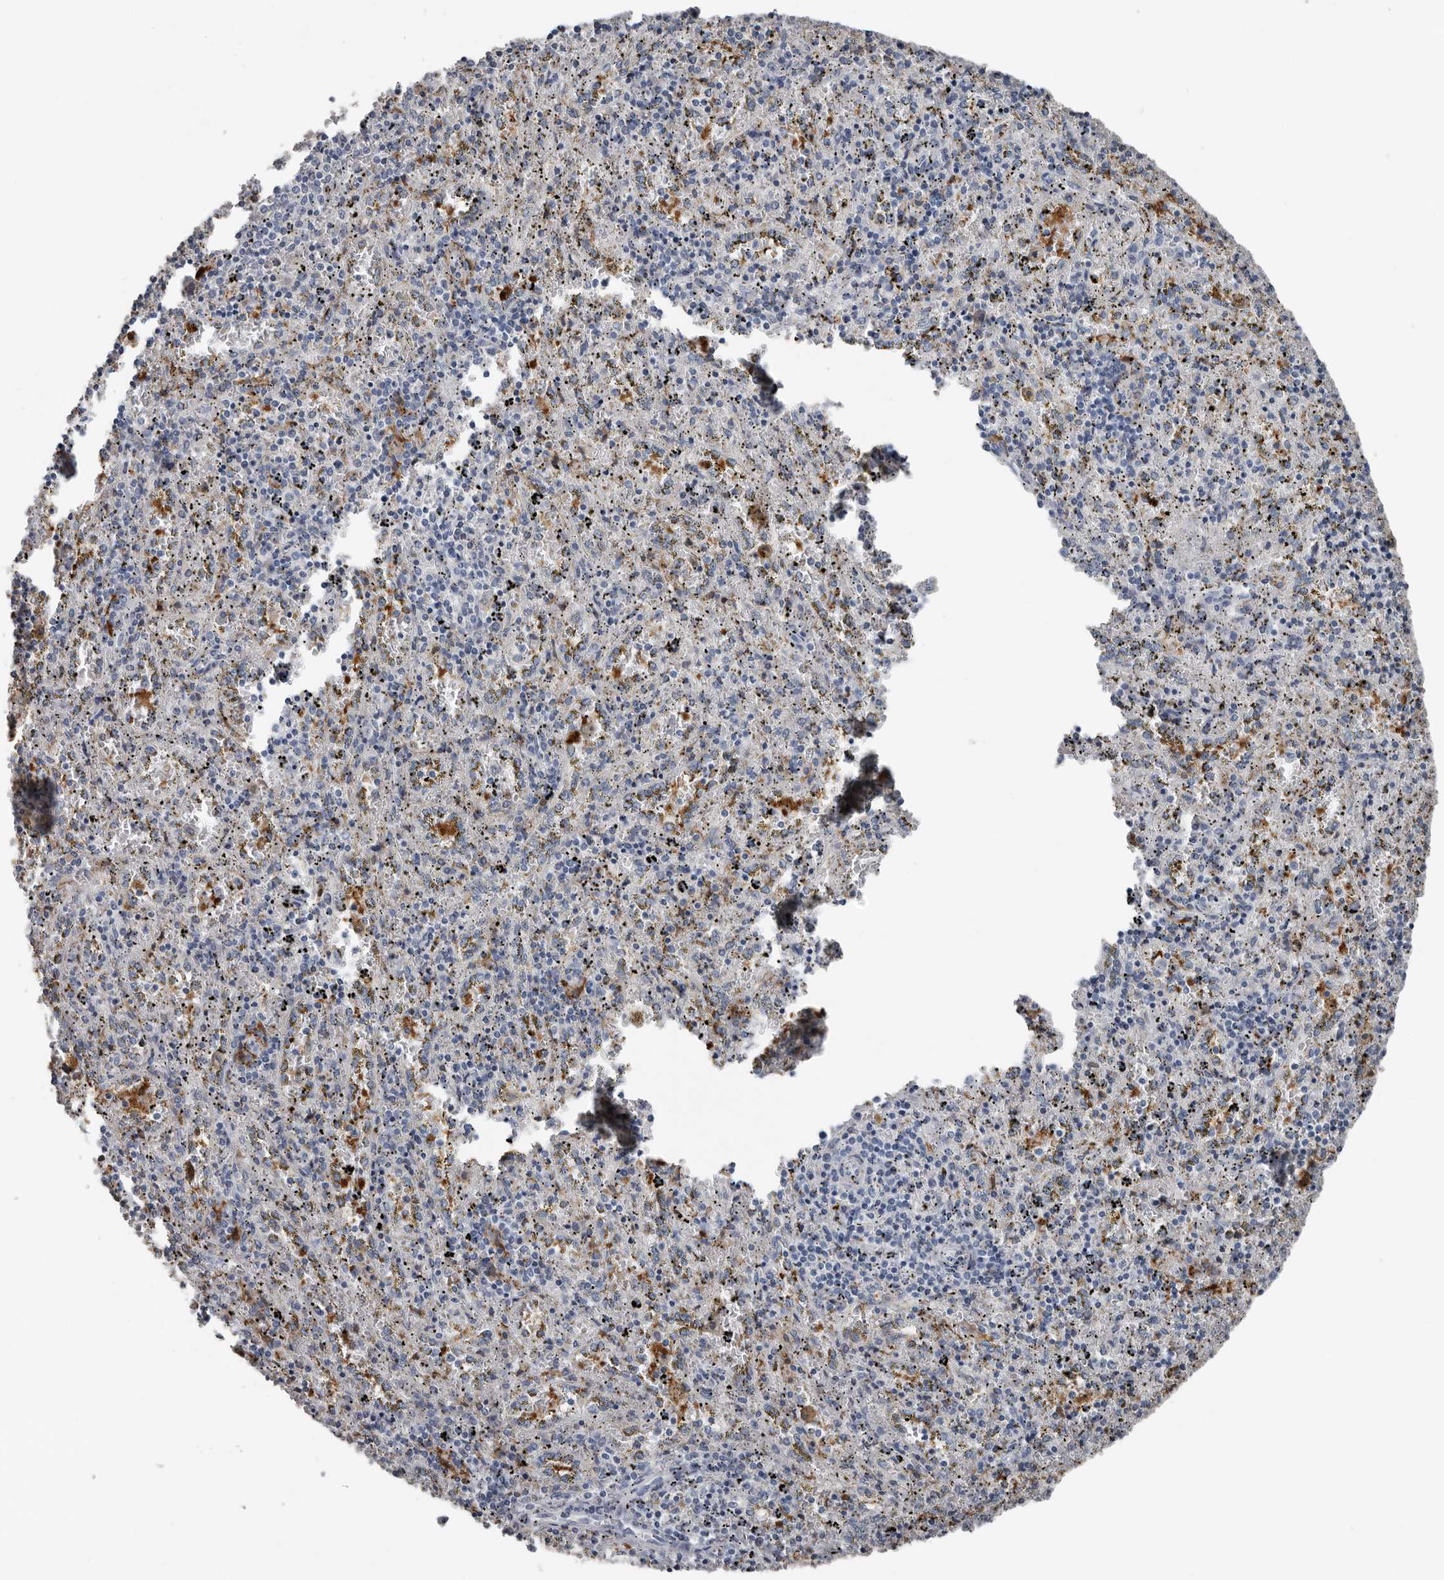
{"staining": {"intensity": "negative", "quantity": "none", "location": "none"}, "tissue": "spleen", "cell_type": "Cells in red pulp", "image_type": "normal", "snomed": [{"axis": "morphology", "description": "Normal tissue, NOS"}, {"axis": "topography", "description": "Spleen"}], "caption": "Micrograph shows no protein expression in cells in red pulp of benign spleen.", "gene": "FABP7", "patient": {"sex": "male", "age": 11}}